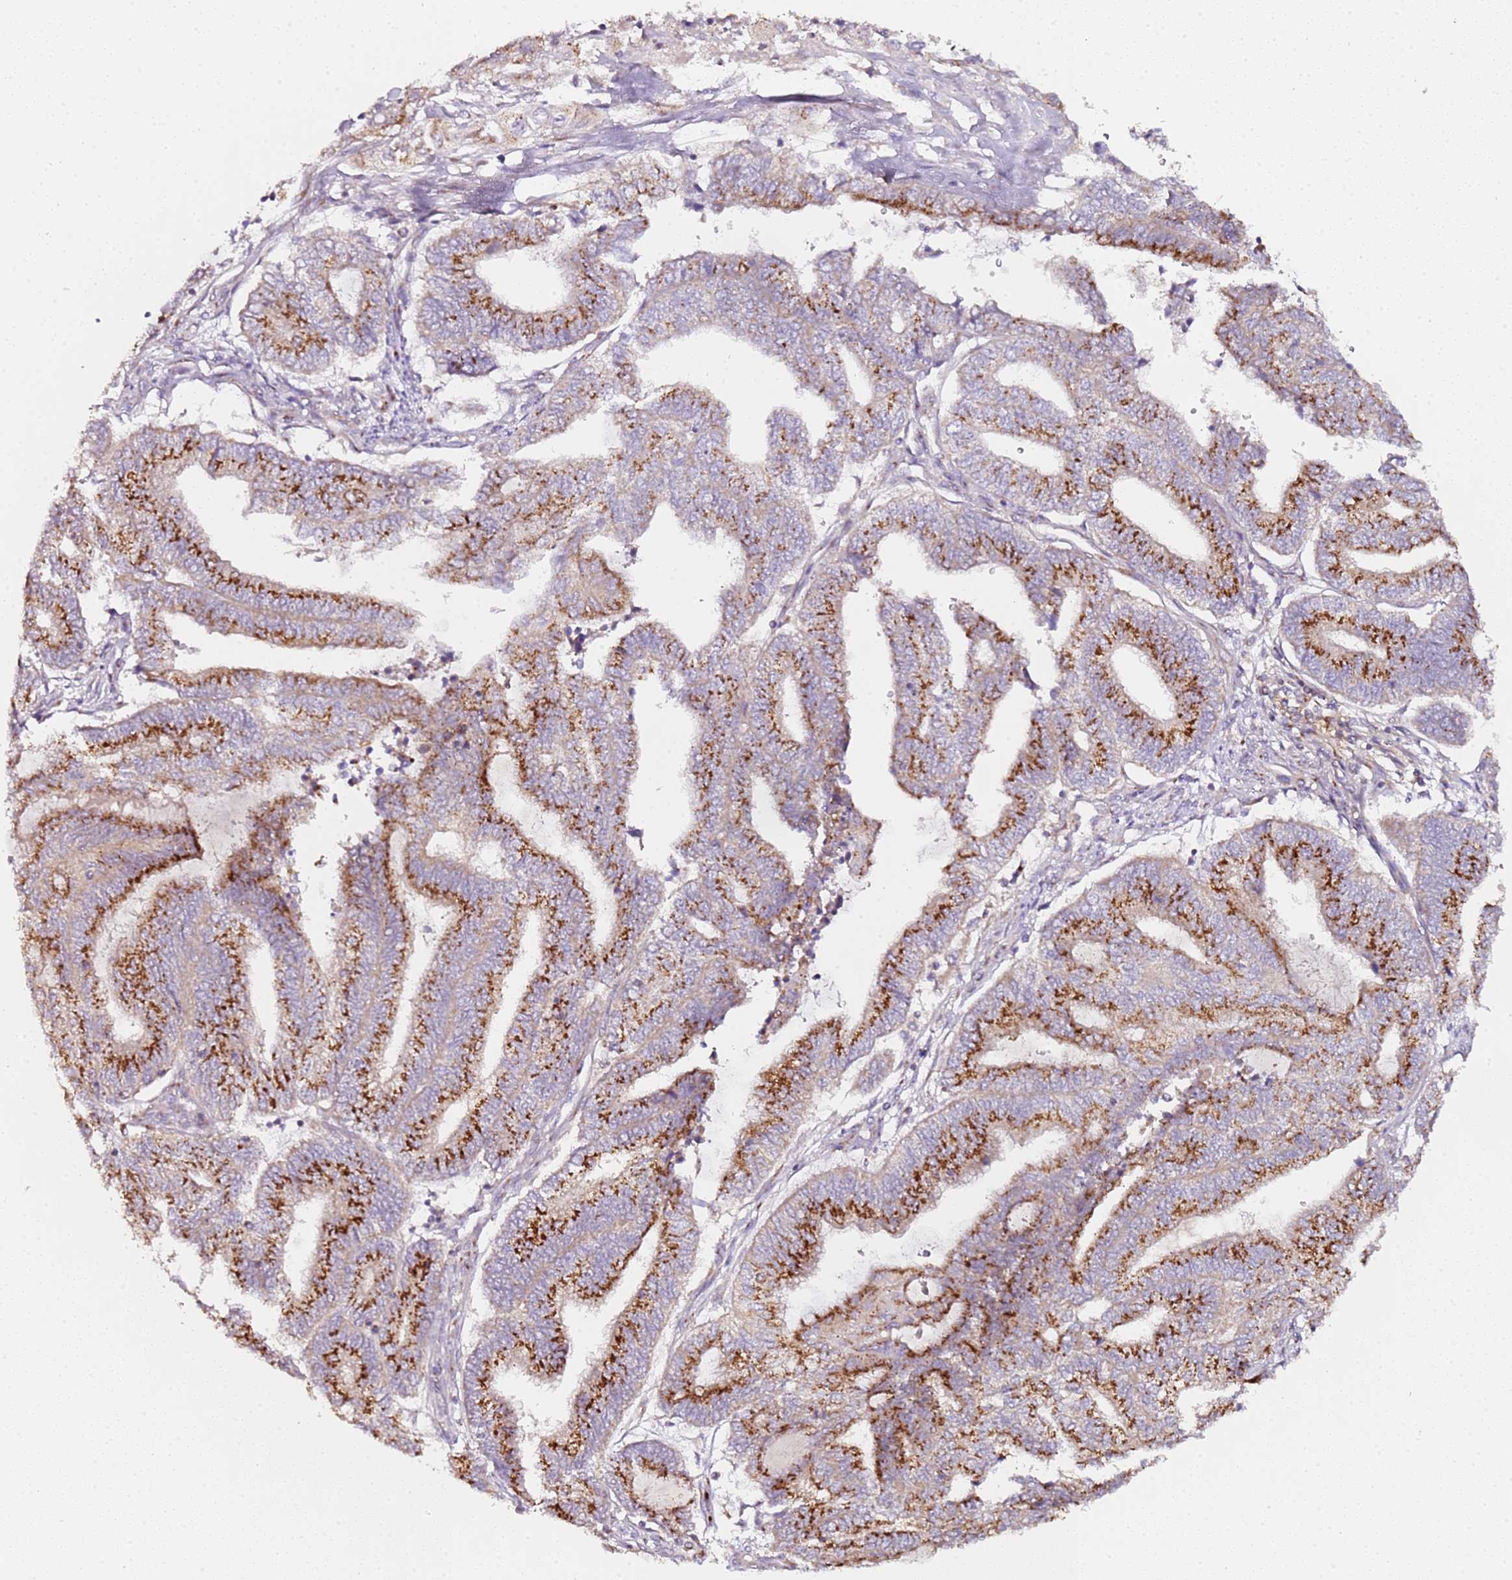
{"staining": {"intensity": "strong", "quantity": "25%-75%", "location": "cytoplasmic/membranous"}, "tissue": "endometrial cancer", "cell_type": "Tumor cells", "image_type": "cancer", "snomed": [{"axis": "morphology", "description": "Adenocarcinoma, NOS"}, {"axis": "topography", "description": "Uterus"}, {"axis": "topography", "description": "Endometrium"}], "caption": "Human endometrial cancer stained with a brown dye reveals strong cytoplasmic/membranous positive positivity in approximately 25%-75% of tumor cells.", "gene": "MRPL49", "patient": {"sex": "female", "age": 70}}